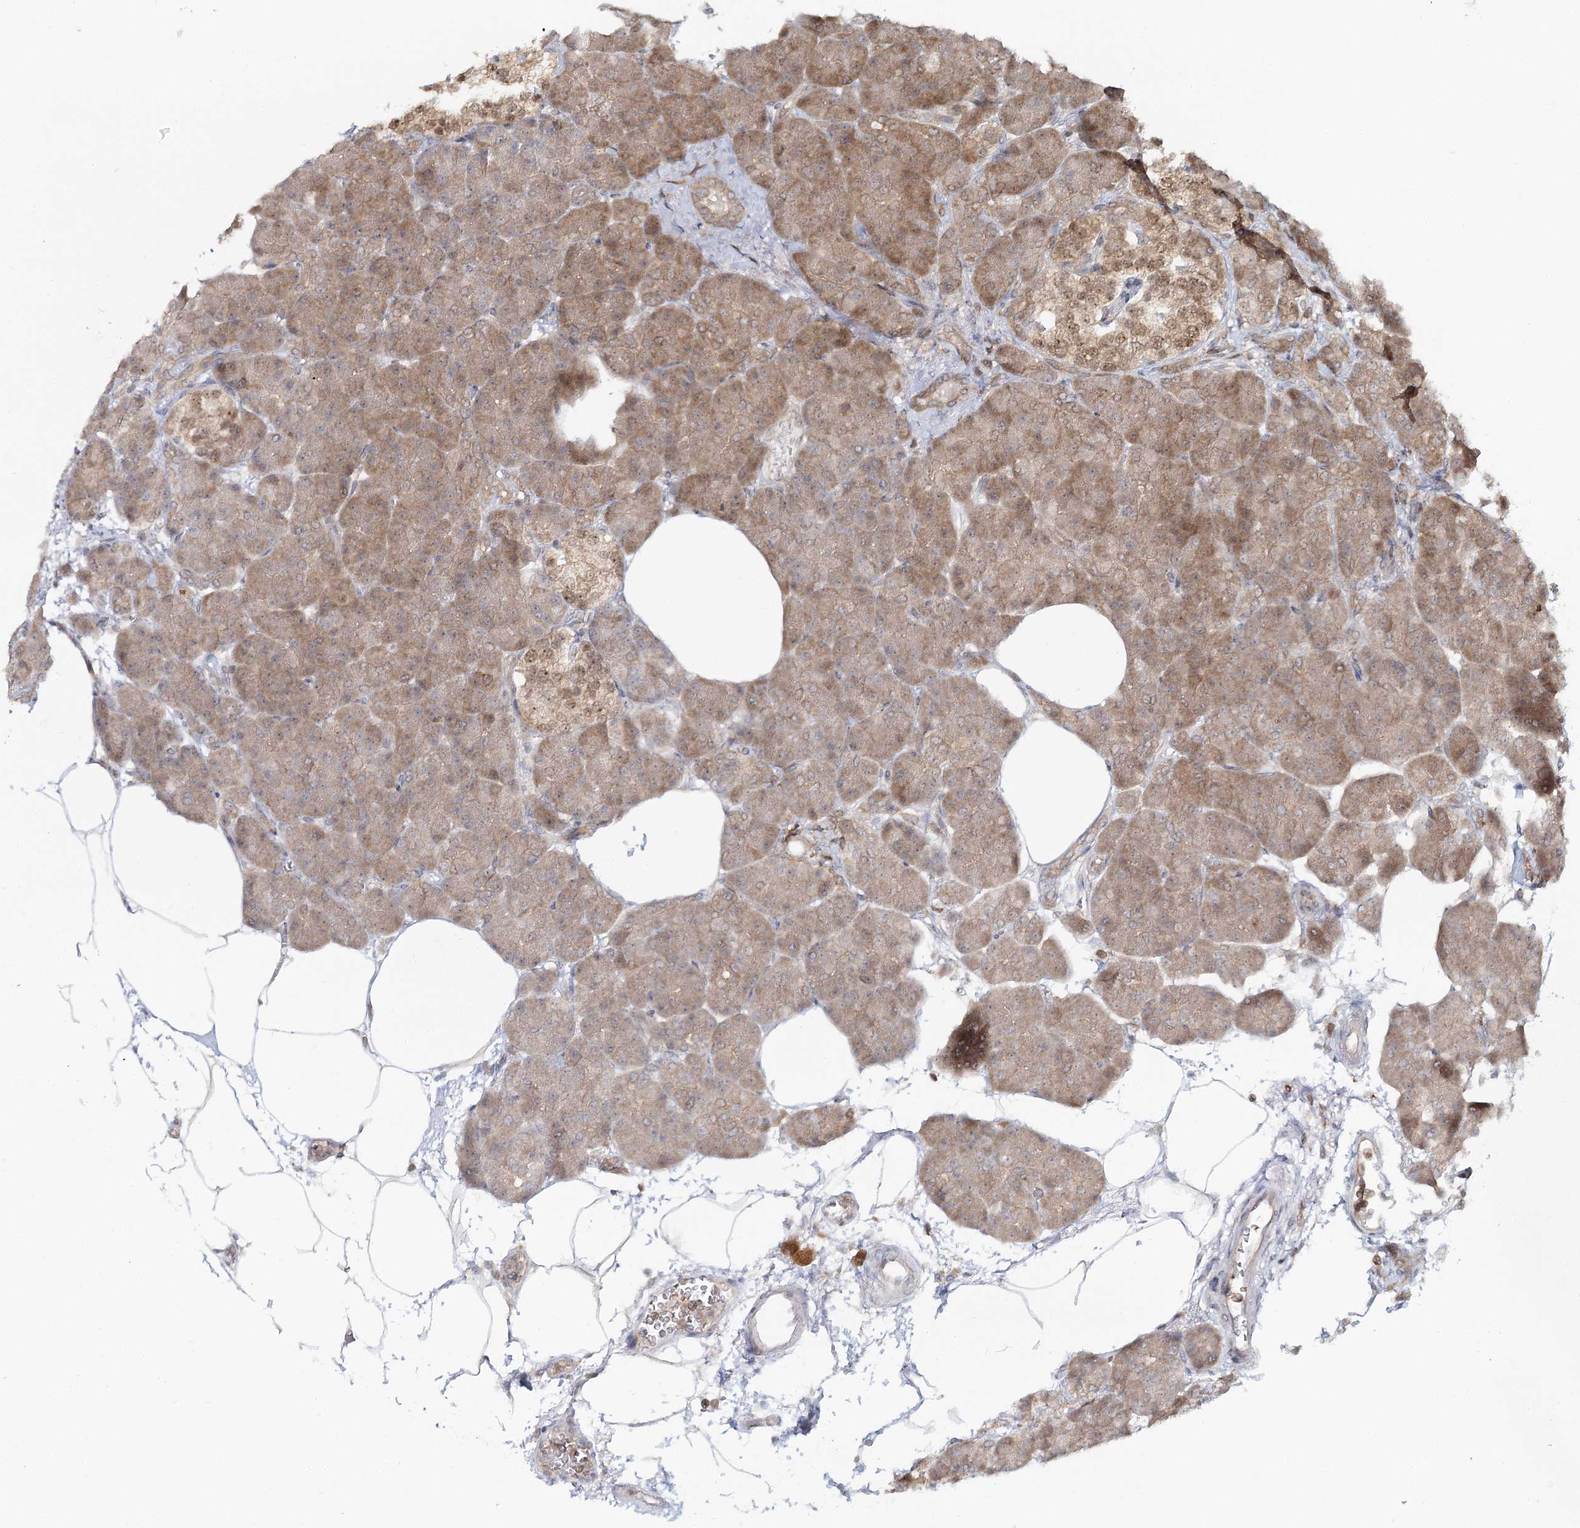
{"staining": {"intensity": "moderate", "quantity": ">75%", "location": "cytoplasmic/membranous,nuclear"}, "tissue": "pancreas", "cell_type": "Exocrine glandular cells", "image_type": "normal", "snomed": [{"axis": "morphology", "description": "Normal tissue, NOS"}, {"axis": "topography", "description": "Pancreas"}], "caption": "This is a micrograph of immunohistochemistry (IHC) staining of benign pancreas, which shows moderate expression in the cytoplasmic/membranous,nuclear of exocrine glandular cells.", "gene": "FAM120B", "patient": {"sex": "female", "age": 70}}